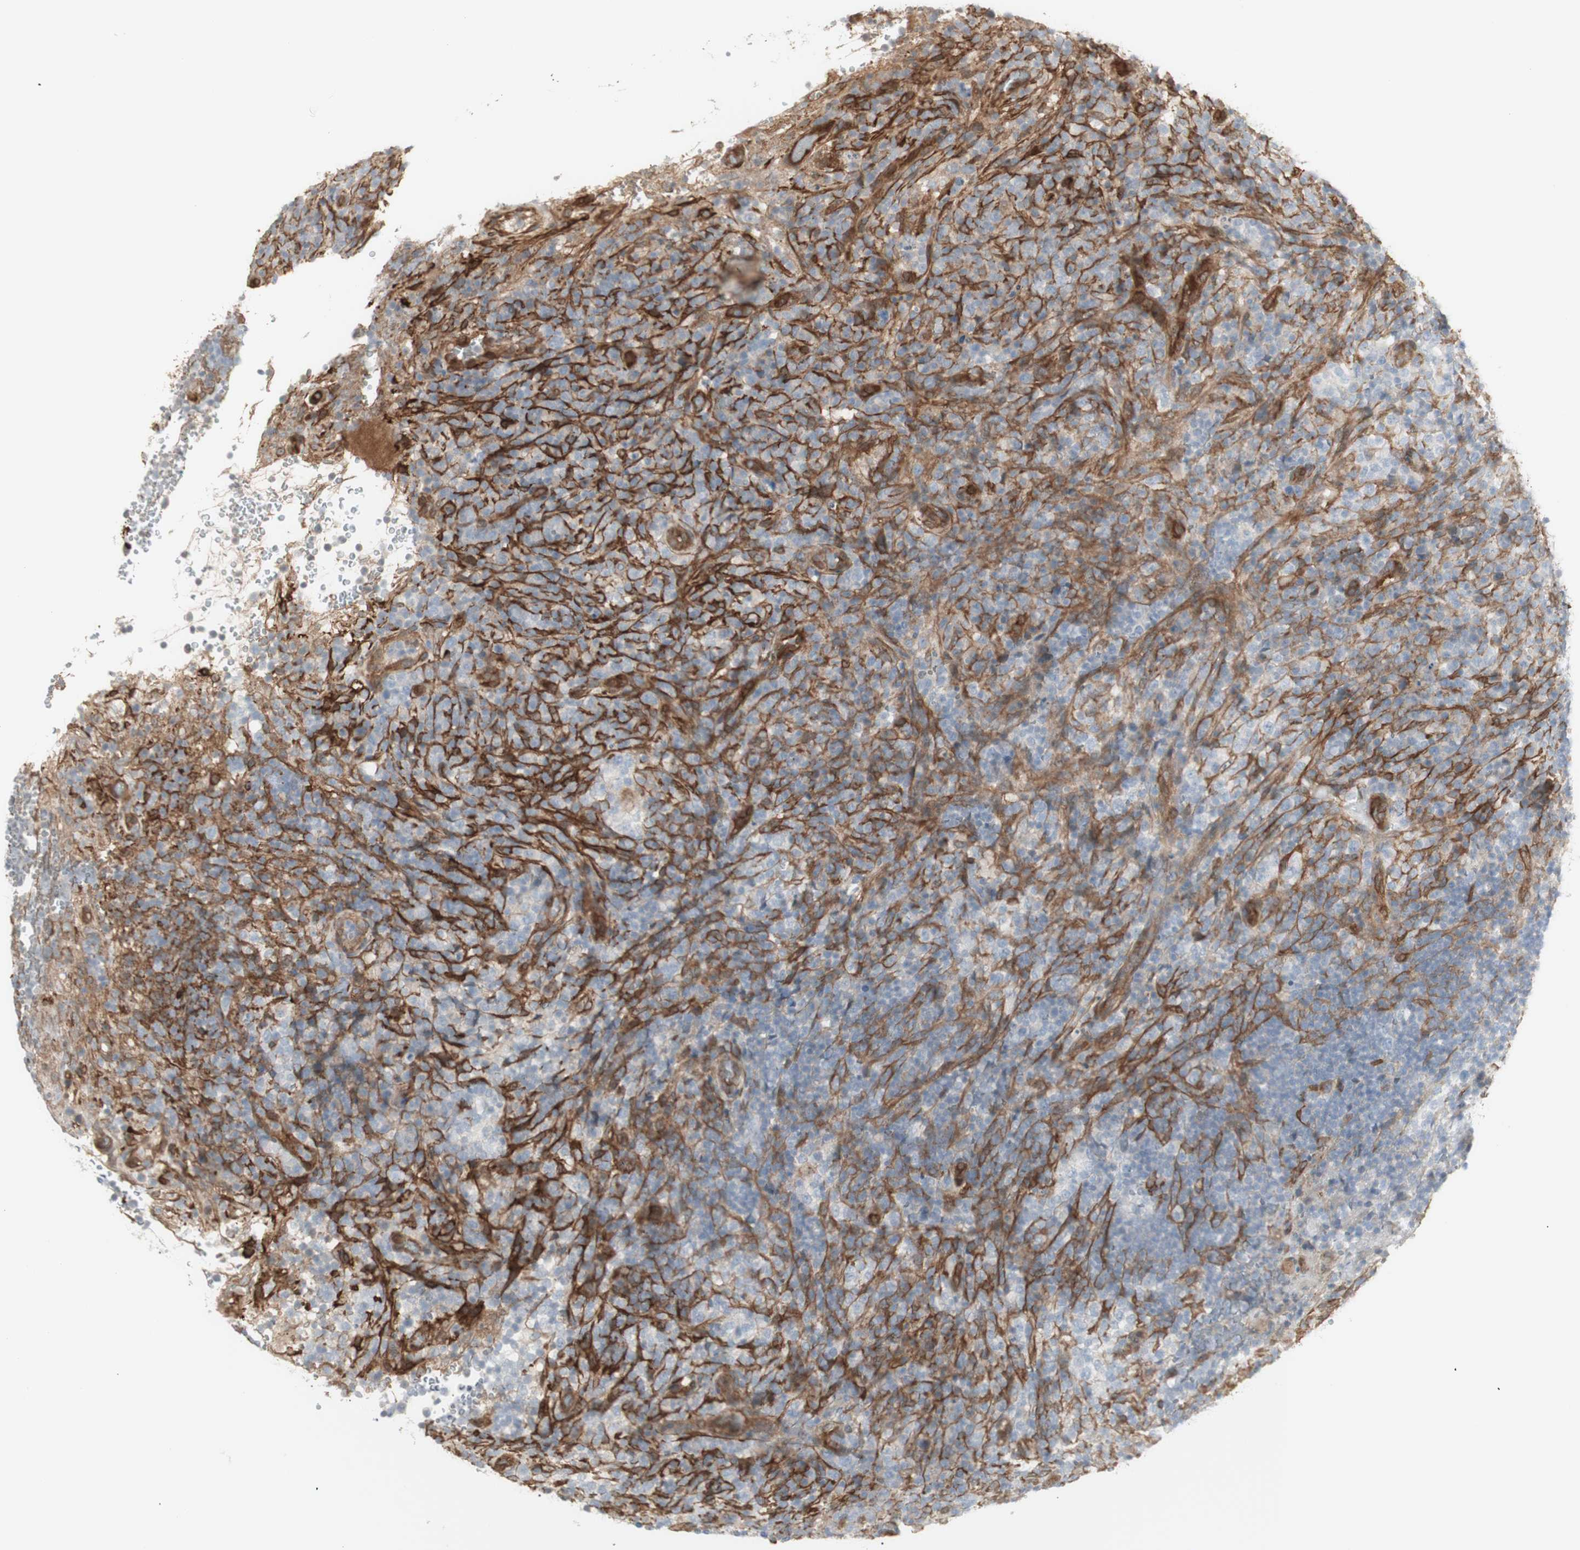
{"staining": {"intensity": "negative", "quantity": "none", "location": "none"}, "tissue": "lymphoma", "cell_type": "Tumor cells", "image_type": "cancer", "snomed": [{"axis": "morphology", "description": "Malignant lymphoma, non-Hodgkin's type, High grade"}, {"axis": "topography", "description": "Lymph node"}], "caption": "This is an immunohistochemistry (IHC) image of high-grade malignant lymphoma, non-Hodgkin's type. There is no staining in tumor cells.", "gene": "CNN3", "patient": {"sex": "female", "age": 76}}